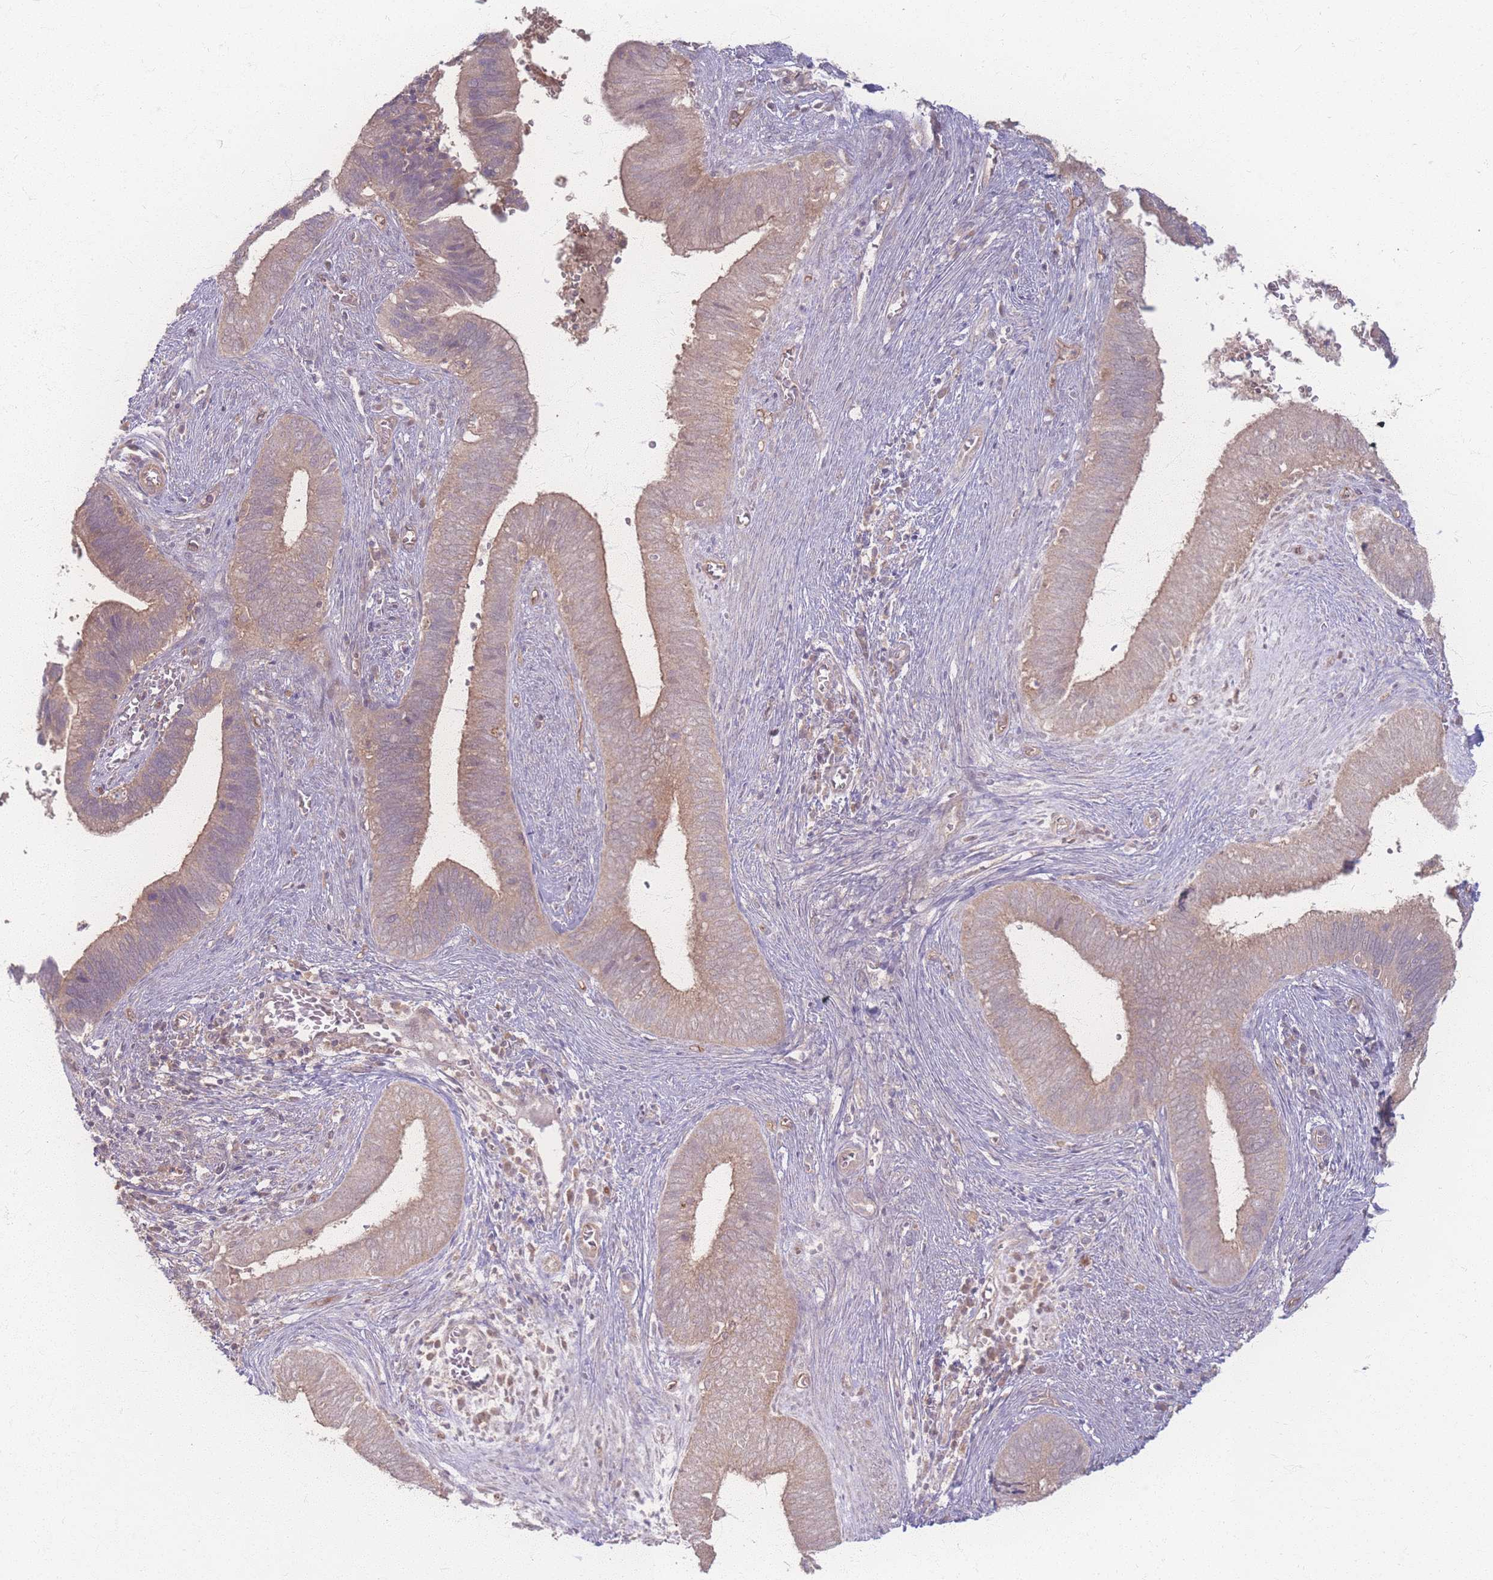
{"staining": {"intensity": "weak", "quantity": ">75%", "location": "cytoplasmic/membranous"}, "tissue": "cervical cancer", "cell_type": "Tumor cells", "image_type": "cancer", "snomed": [{"axis": "morphology", "description": "Adenocarcinoma, NOS"}, {"axis": "topography", "description": "Cervix"}], "caption": "Weak cytoplasmic/membranous staining is identified in approximately >75% of tumor cells in cervical adenocarcinoma.", "gene": "INSR", "patient": {"sex": "female", "age": 42}}